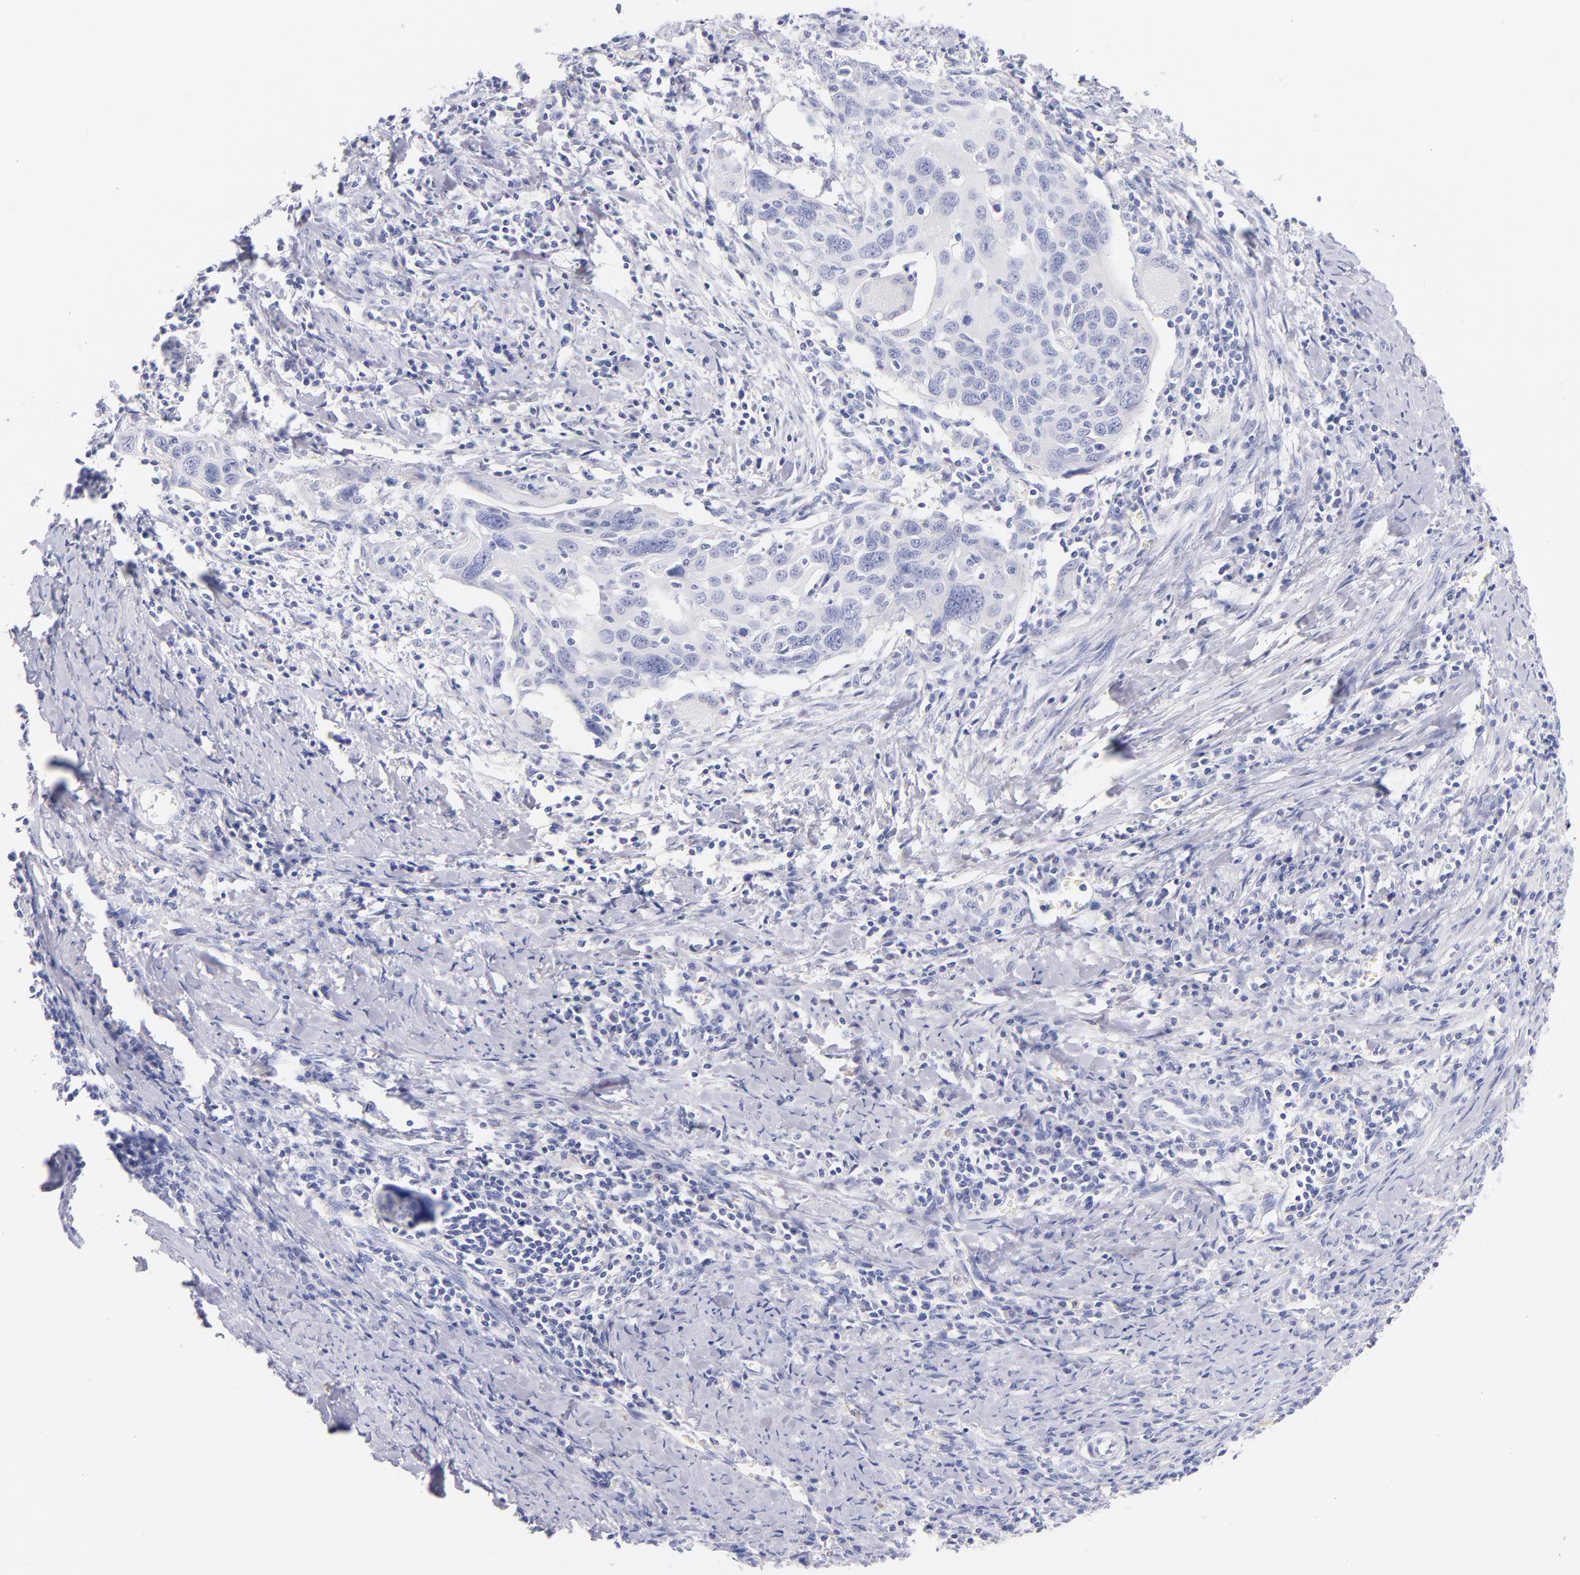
{"staining": {"intensity": "negative", "quantity": "none", "location": "none"}, "tissue": "cervical cancer", "cell_type": "Tumor cells", "image_type": "cancer", "snomed": [{"axis": "morphology", "description": "Squamous cell carcinoma, NOS"}, {"axis": "topography", "description": "Cervix"}], "caption": "Micrograph shows no significant protein expression in tumor cells of cervical cancer (squamous cell carcinoma). (Stains: DAB (3,3'-diaminobenzidine) immunohistochemistry (IHC) with hematoxylin counter stain, Microscopy: brightfield microscopy at high magnification).", "gene": "HP", "patient": {"sex": "female", "age": 54}}